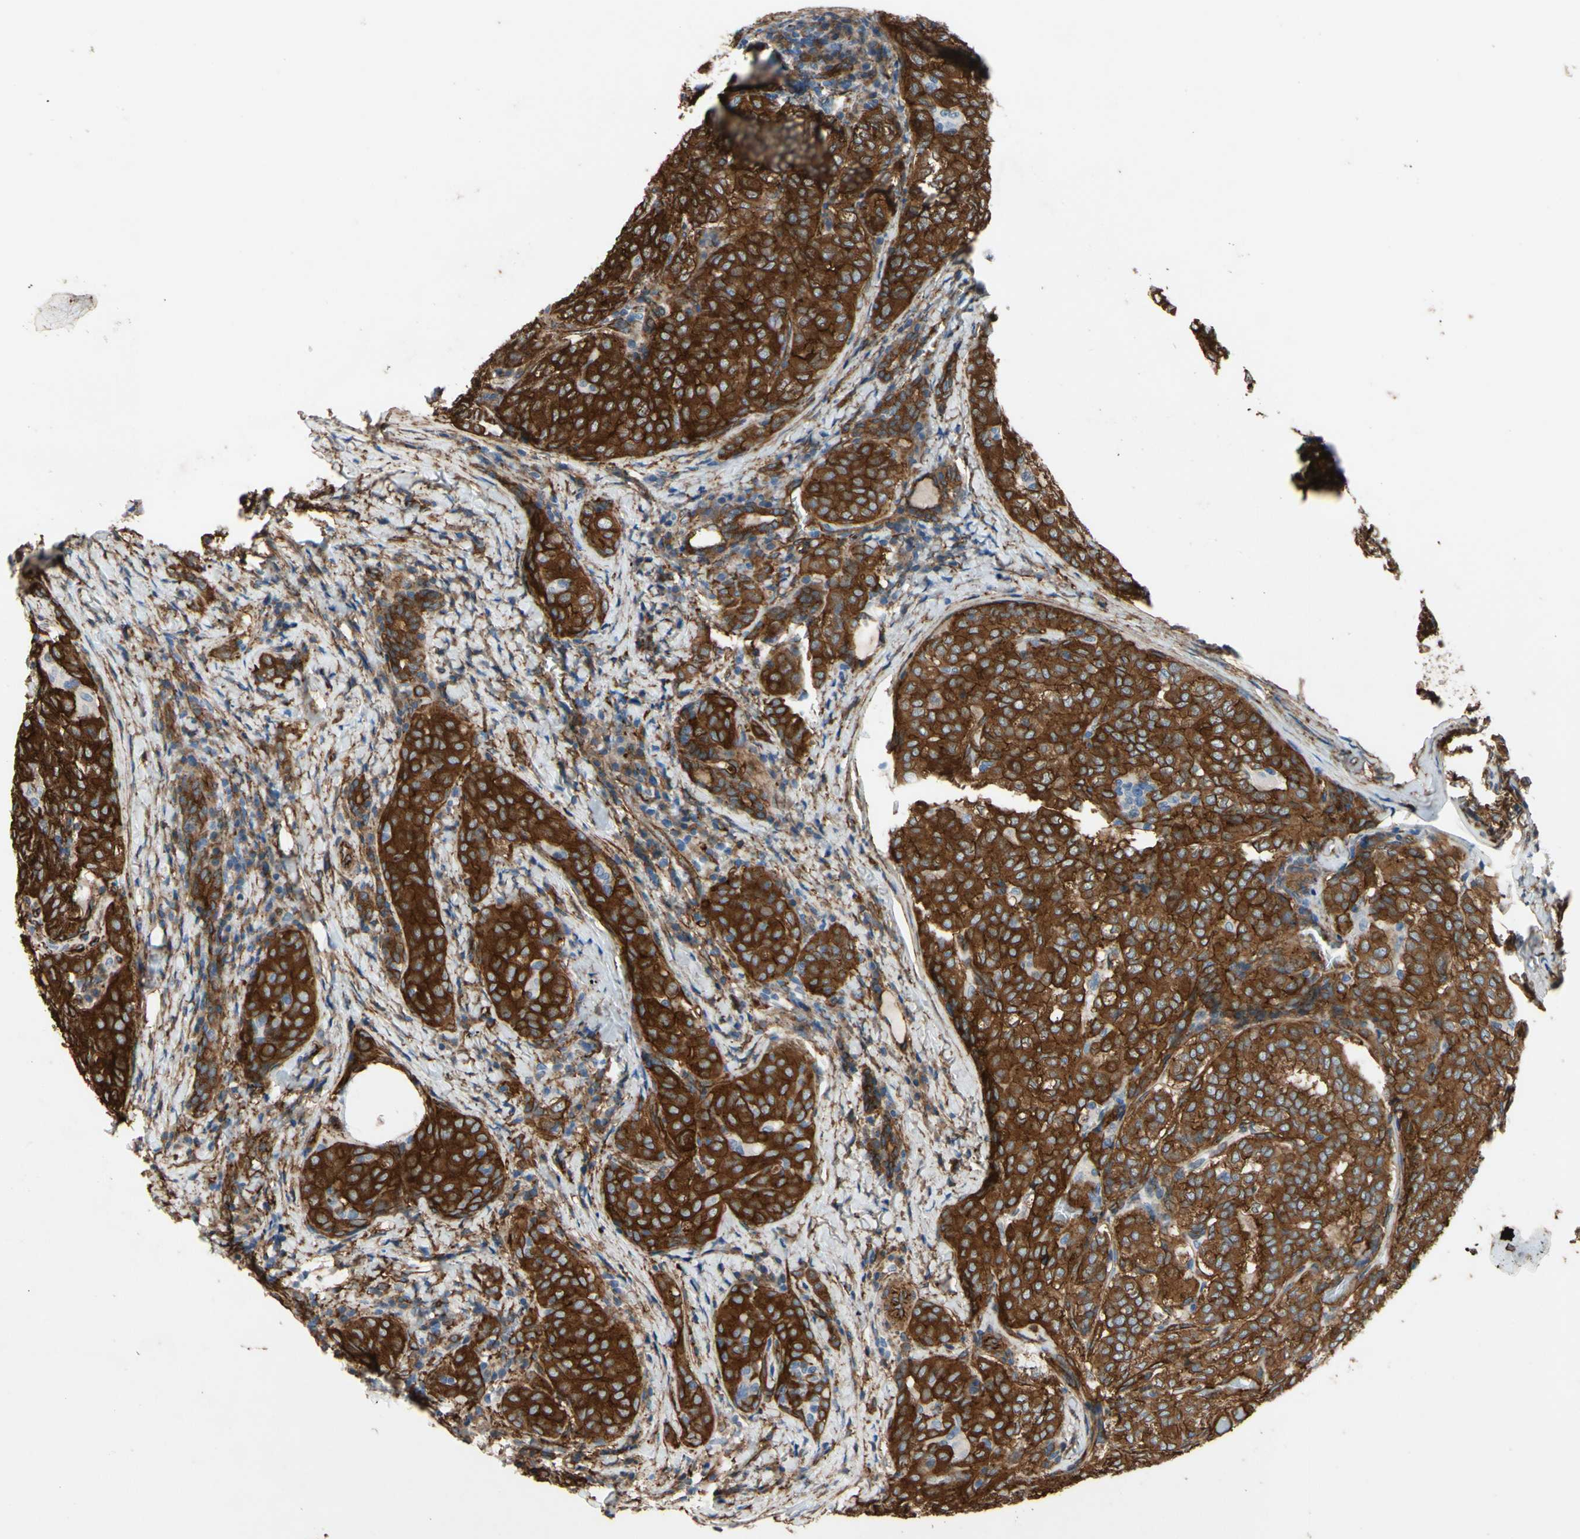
{"staining": {"intensity": "moderate", "quantity": ">75%", "location": "cytoplasmic/membranous"}, "tissue": "thyroid cancer", "cell_type": "Tumor cells", "image_type": "cancer", "snomed": [{"axis": "morphology", "description": "Normal tissue, NOS"}, {"axis": "morphology", "description": "Papillary adenocarcinoma, NOS"}, {"axis": "topography", "description": "Thyroid gland"}], "caption": "Thyroid cancer (papillary adenocarcinoma) tissue shows moderate cytoplasmic/membranous expression in approximately >75% of tumor cells (DAB (3,3'-diaminobenzidine) IHC with brightfield microscopy, high magnification).", "gene": "CTTNBP2", "patient": {"sex": "female", "age": 30}}